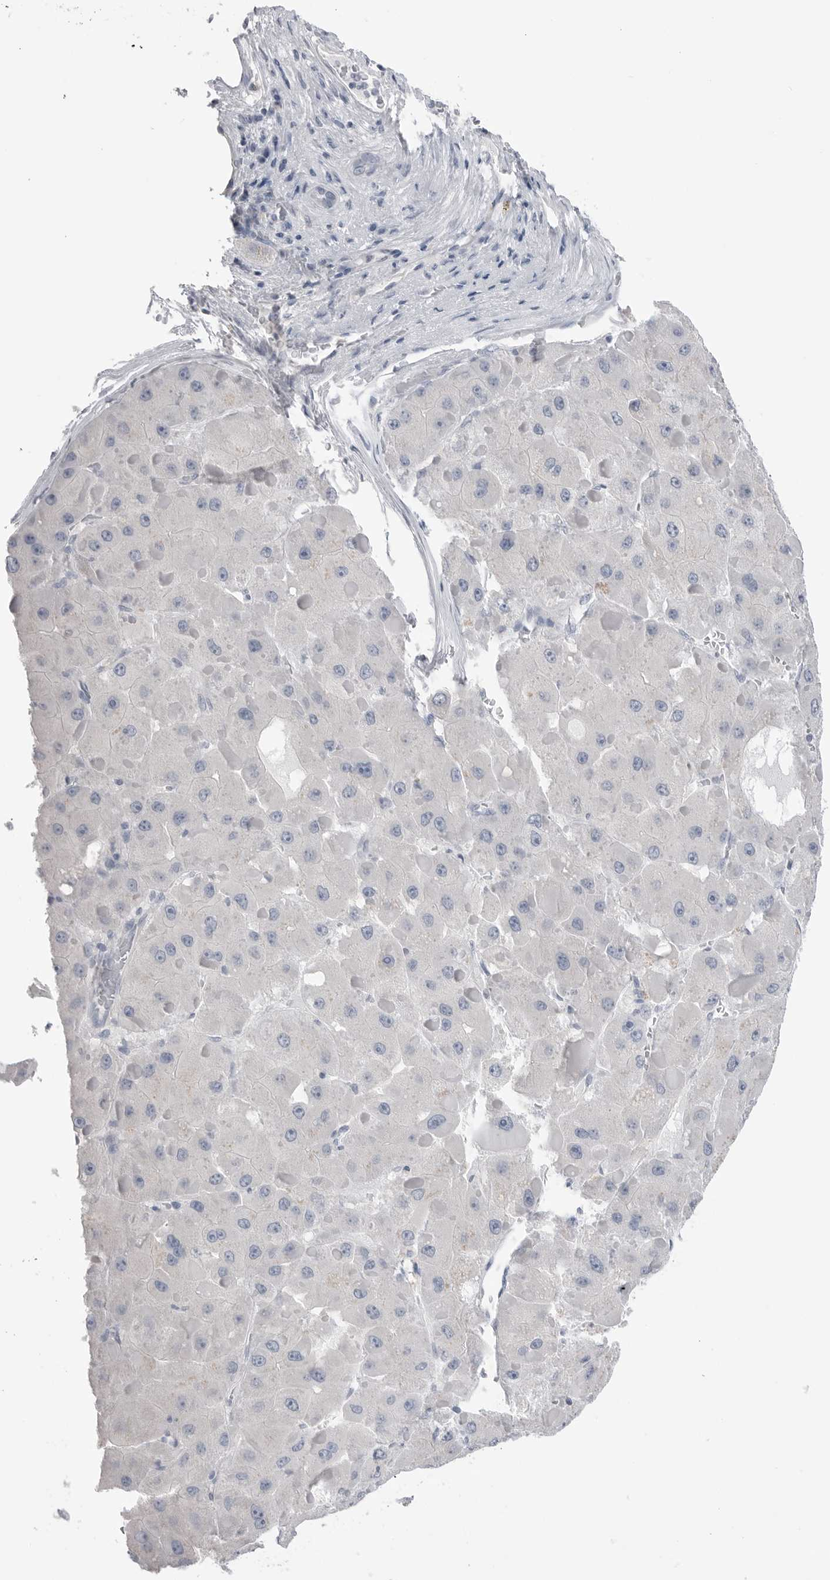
{"staining": {"intensity": "negative", "quantity": "none", "location": "none"}, "tissue": "liver cancer", "cell_type": "Tumor cells", "image_type": "cancer", "snomed": [{"axis": "morphology", "description": "Carcinoma, Hepatocellular, NOS"}, {"axis": "topography", "description": "Liver"}], "caption": "There is no significant staining in tumor cells of hepatocellular carcinoma (liver).", "gene": "ABHD12", "patient": {"sex": "female", "age": 73}}